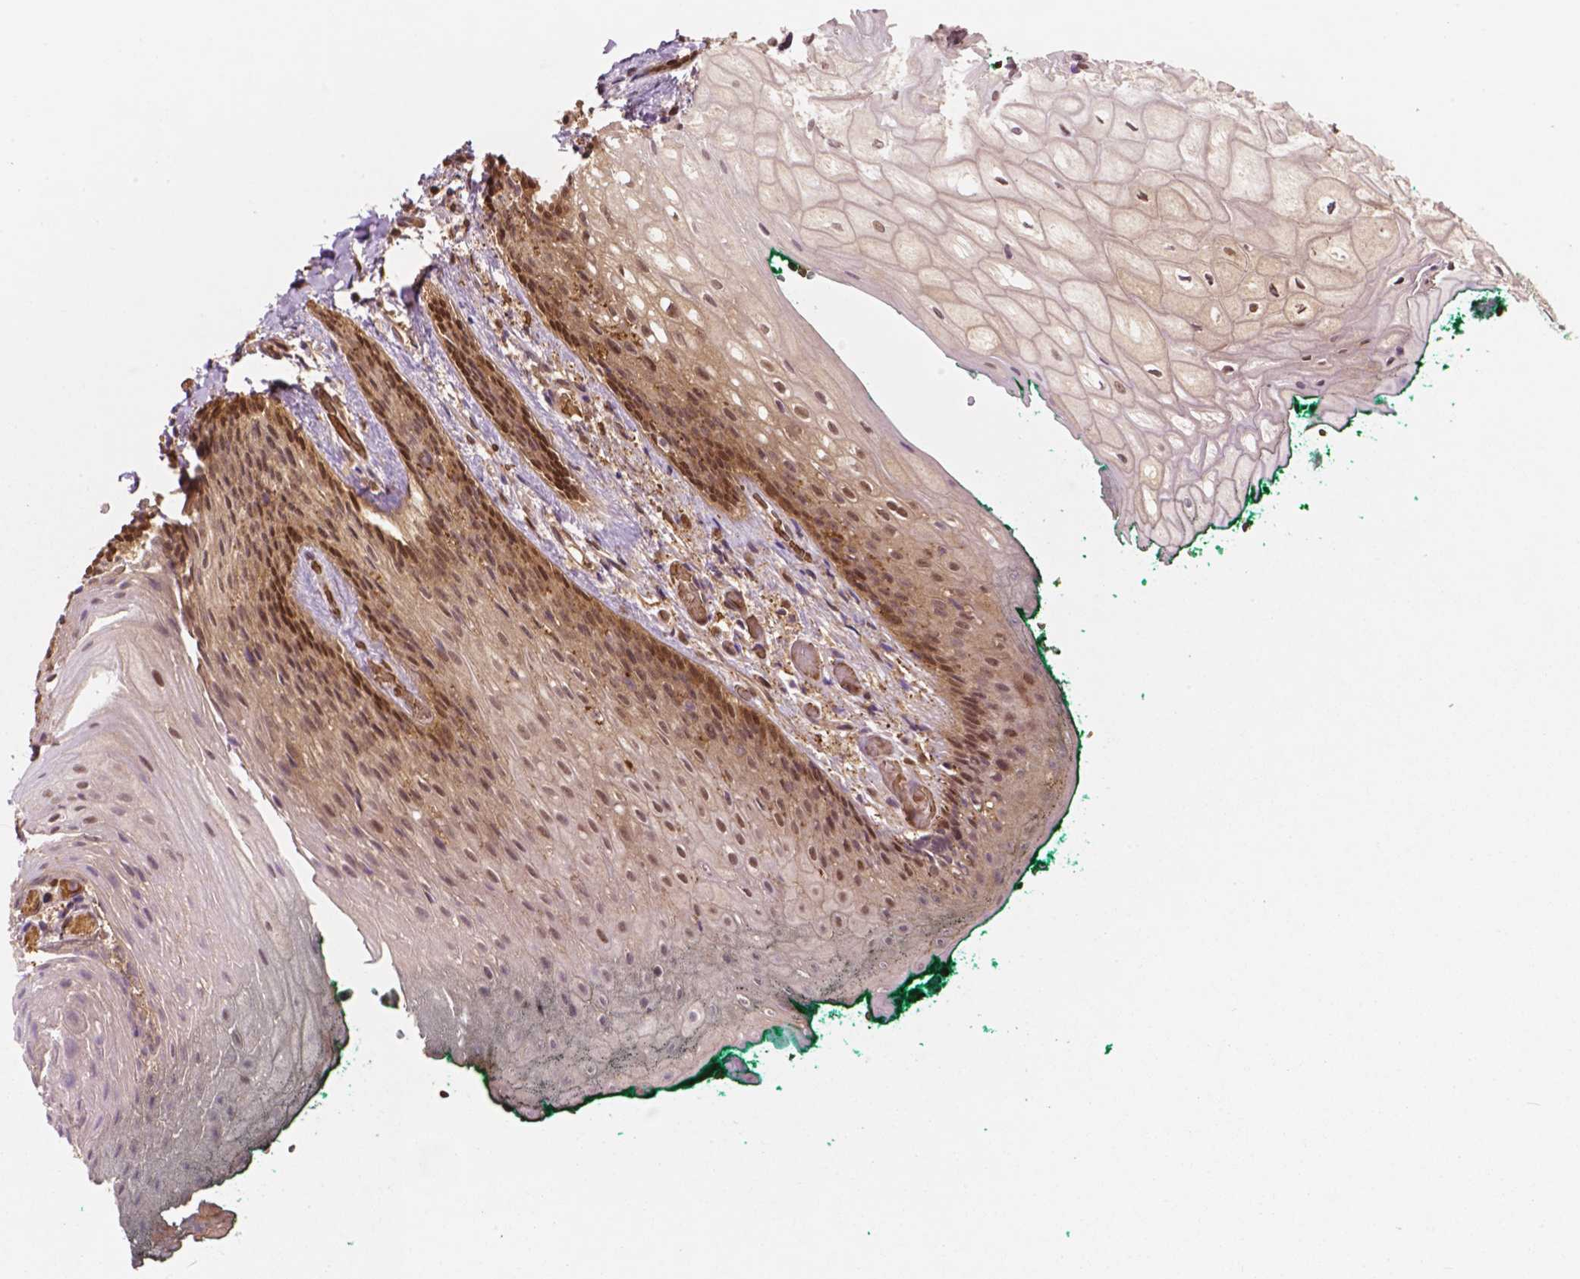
{"staining": {"intensity": "moderate", "quantity": "<25%", "location": "cytoplasmic/membranous,nuclear"}, "tissue": "oral mucosa", "cell_type": "Squamous epithelial cells", "image_type": "normal", "snomed": [{"axis": "morphology", "description": "Normal tissue, NOS"}, {"axis": "topography", "description": "Oral tissue"}, {"axis": "topography", "description": "Head-Neck"}], "caption": "DAB immunohistochemical staining of benign oral mucosa reveals moderate cytoplasmic/membranous,nuclear protein staining in approximately <25% of squamous epithelial cells. Using DAB (brown) and hematoxylin (blue) stains, captured at high magnification using brightfield microscopy.", "gene": "YAP1", "patient": {"sex": "female", "age": 68}}